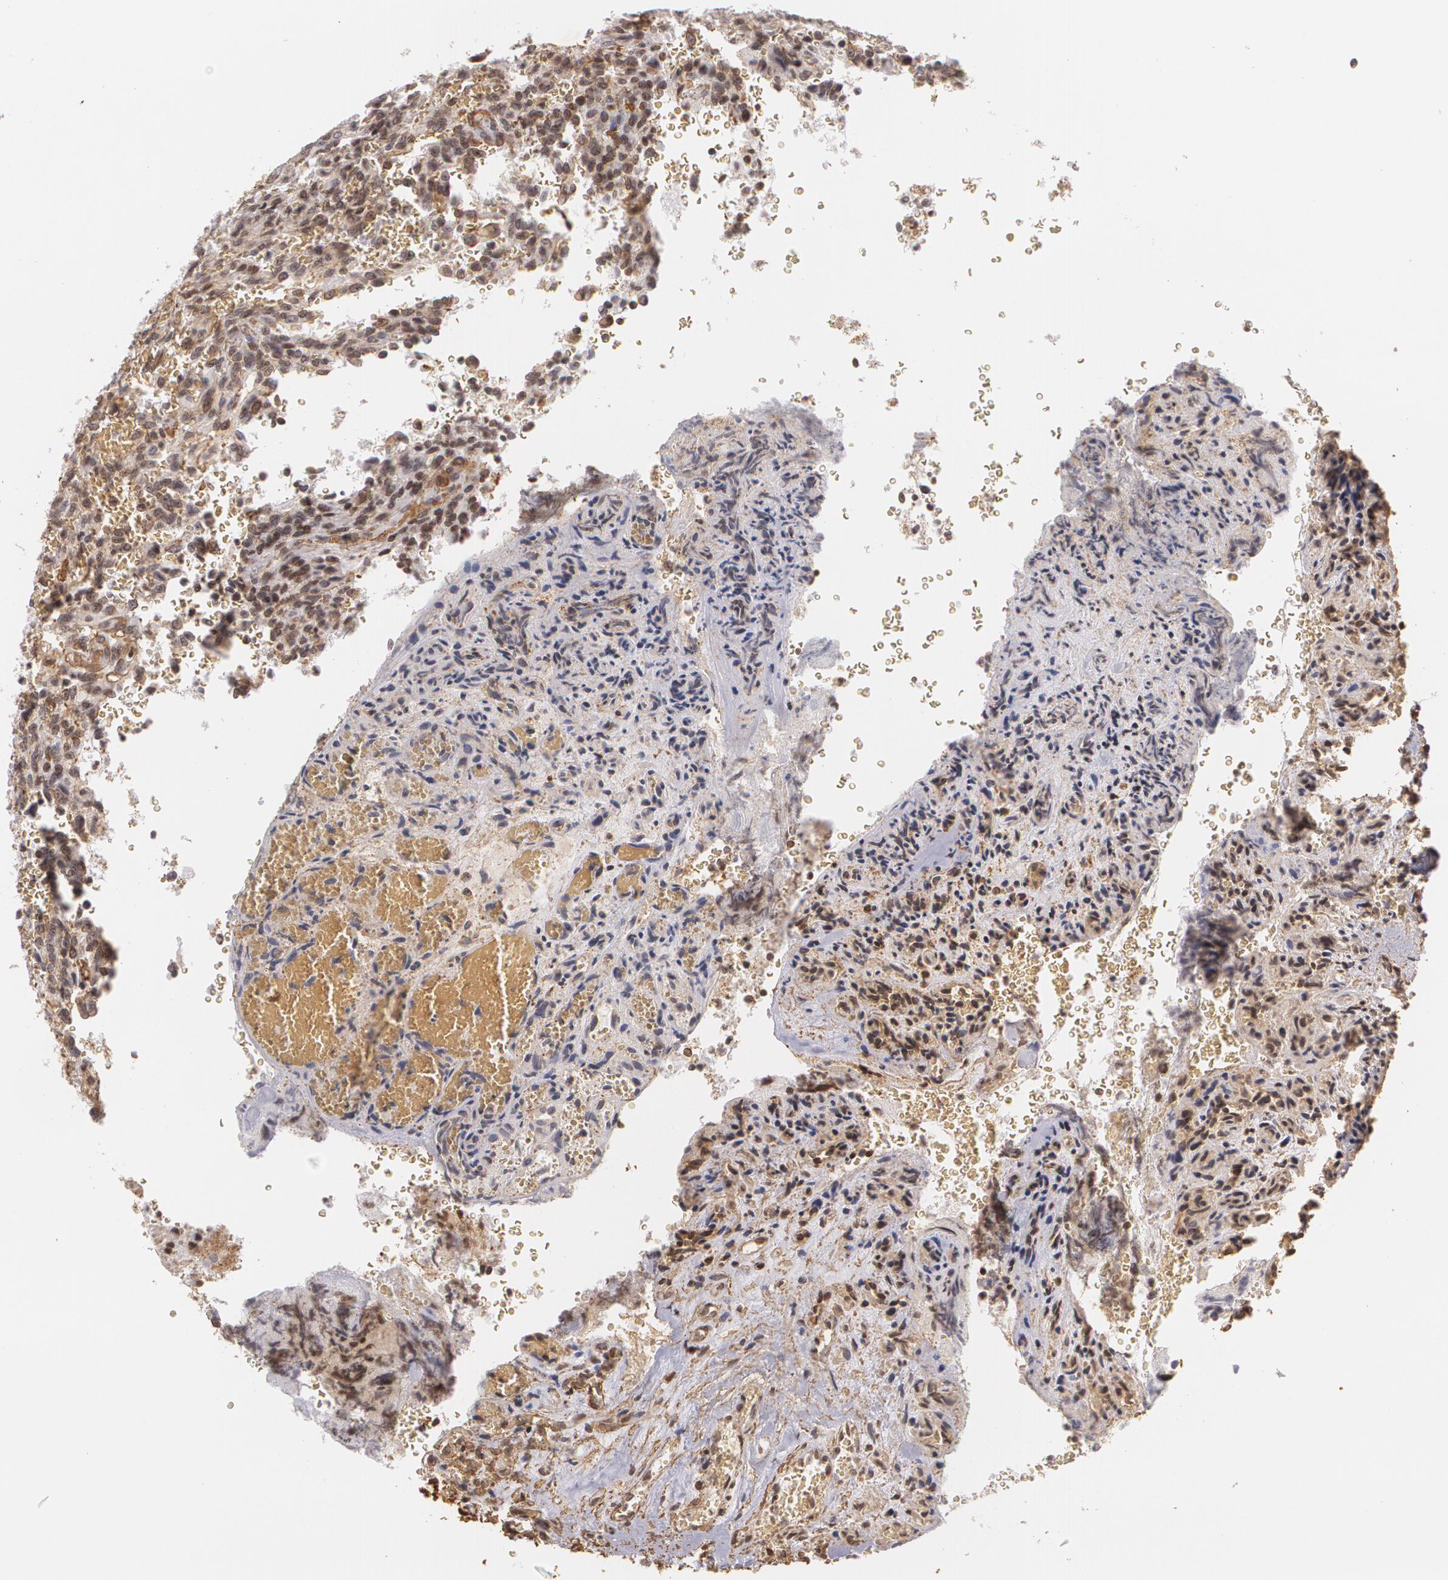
{"staining": {"intensity": "weak", "quantity": ">75%", "location": "cytoplasmic/membranous,nuclear"}, "tissue": "glioma", "cell_type": "Tumor cells", "image_type": "cancer", "snomed": [{"axis": "morphology", "description": "Normal tissue, NOS"}, {"axis": "morphology", "description": "Glioma, malignant, High grade"}, {"axis": "topography", "description": "Cerebral cortex"}], "caption": "Weak cytoplasmic/membranous and nuclear positivity for a protein is present in approximately >75% of tumor cells of glioma using immunohistochemistry.", "gene": "VAMP1", "patient": {"sex": "male", "age": 56}}